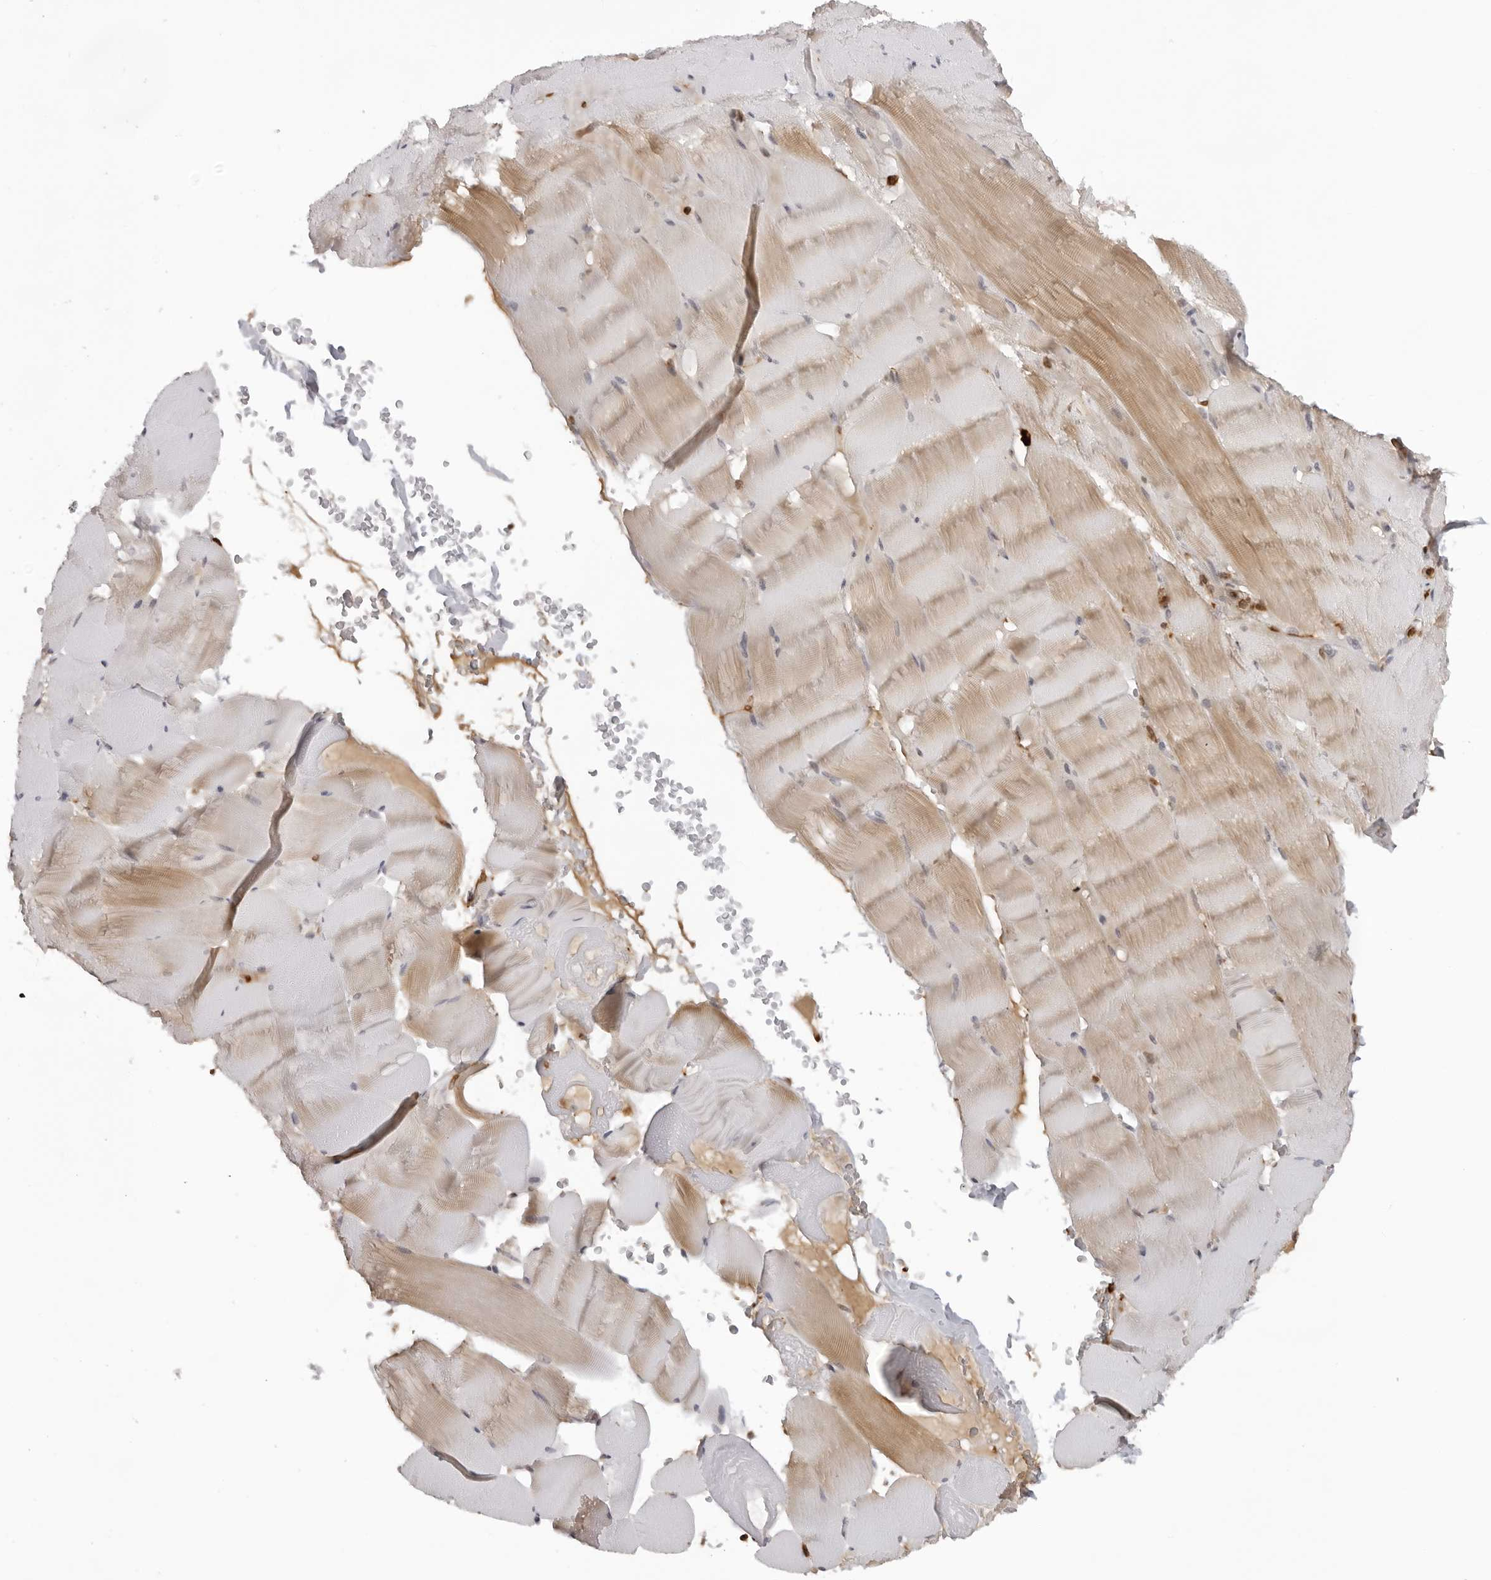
{"staining": {"intensity": "weak", "quantity": "25%-75%", "location": "cytoplasmic/membranous"}, "tissue": "skeletal muscle", "cell_type": "Myocytes", "image_type": "normal", "snomed": [{"axis": "morphology", "description": "Normal tissue, NOS"}, {"axis": "topography", "description": "Skeletal muscle"}], "caption": "Skeletal muscle stained with immunohistochemistry (IHC) shows weak cytoplasmic/membranous positivity in approximately 25%-75% of myocytes.", "gene": "DYNLT5", "patient": {"sex": "male", "age": 62}}